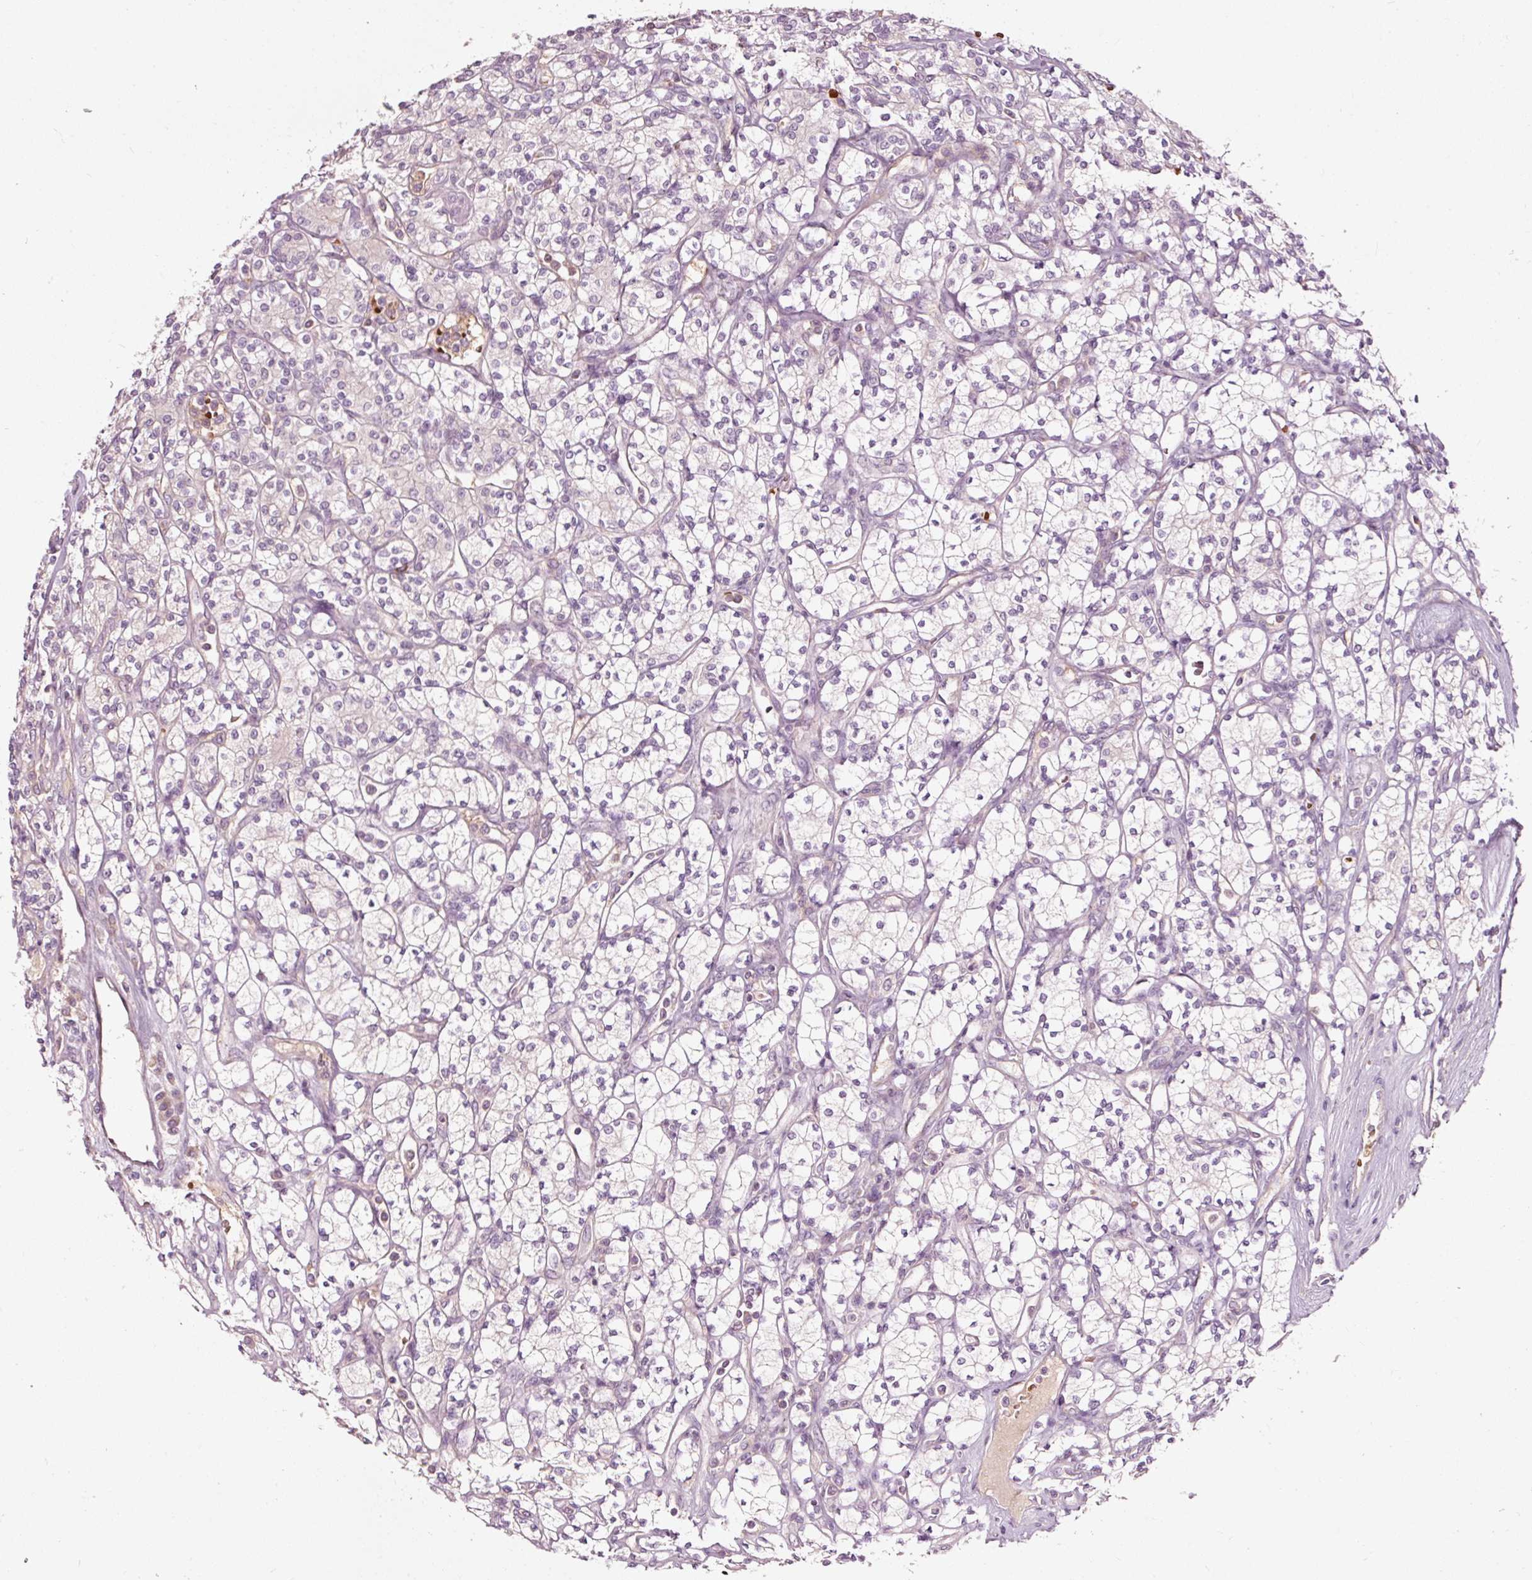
{"staining": {"intensity": "negative", "quantity": "none", "location": "none"}, "tissue": "renal cancer", "cell_type": "Tumor cells", "image_type": "cancer", "snomed": [{"axis": "morphology", "description": "Adenocarcinoma, NOS"}, {"axis": "topography", "description": "Kidney"}], "caption": "Micrograph shows no significant protein expression in tumor cells of adenocarcinoma (renal).", "gene": "LDHAL6B", "patient": {"sex": "male", "age": 77}}